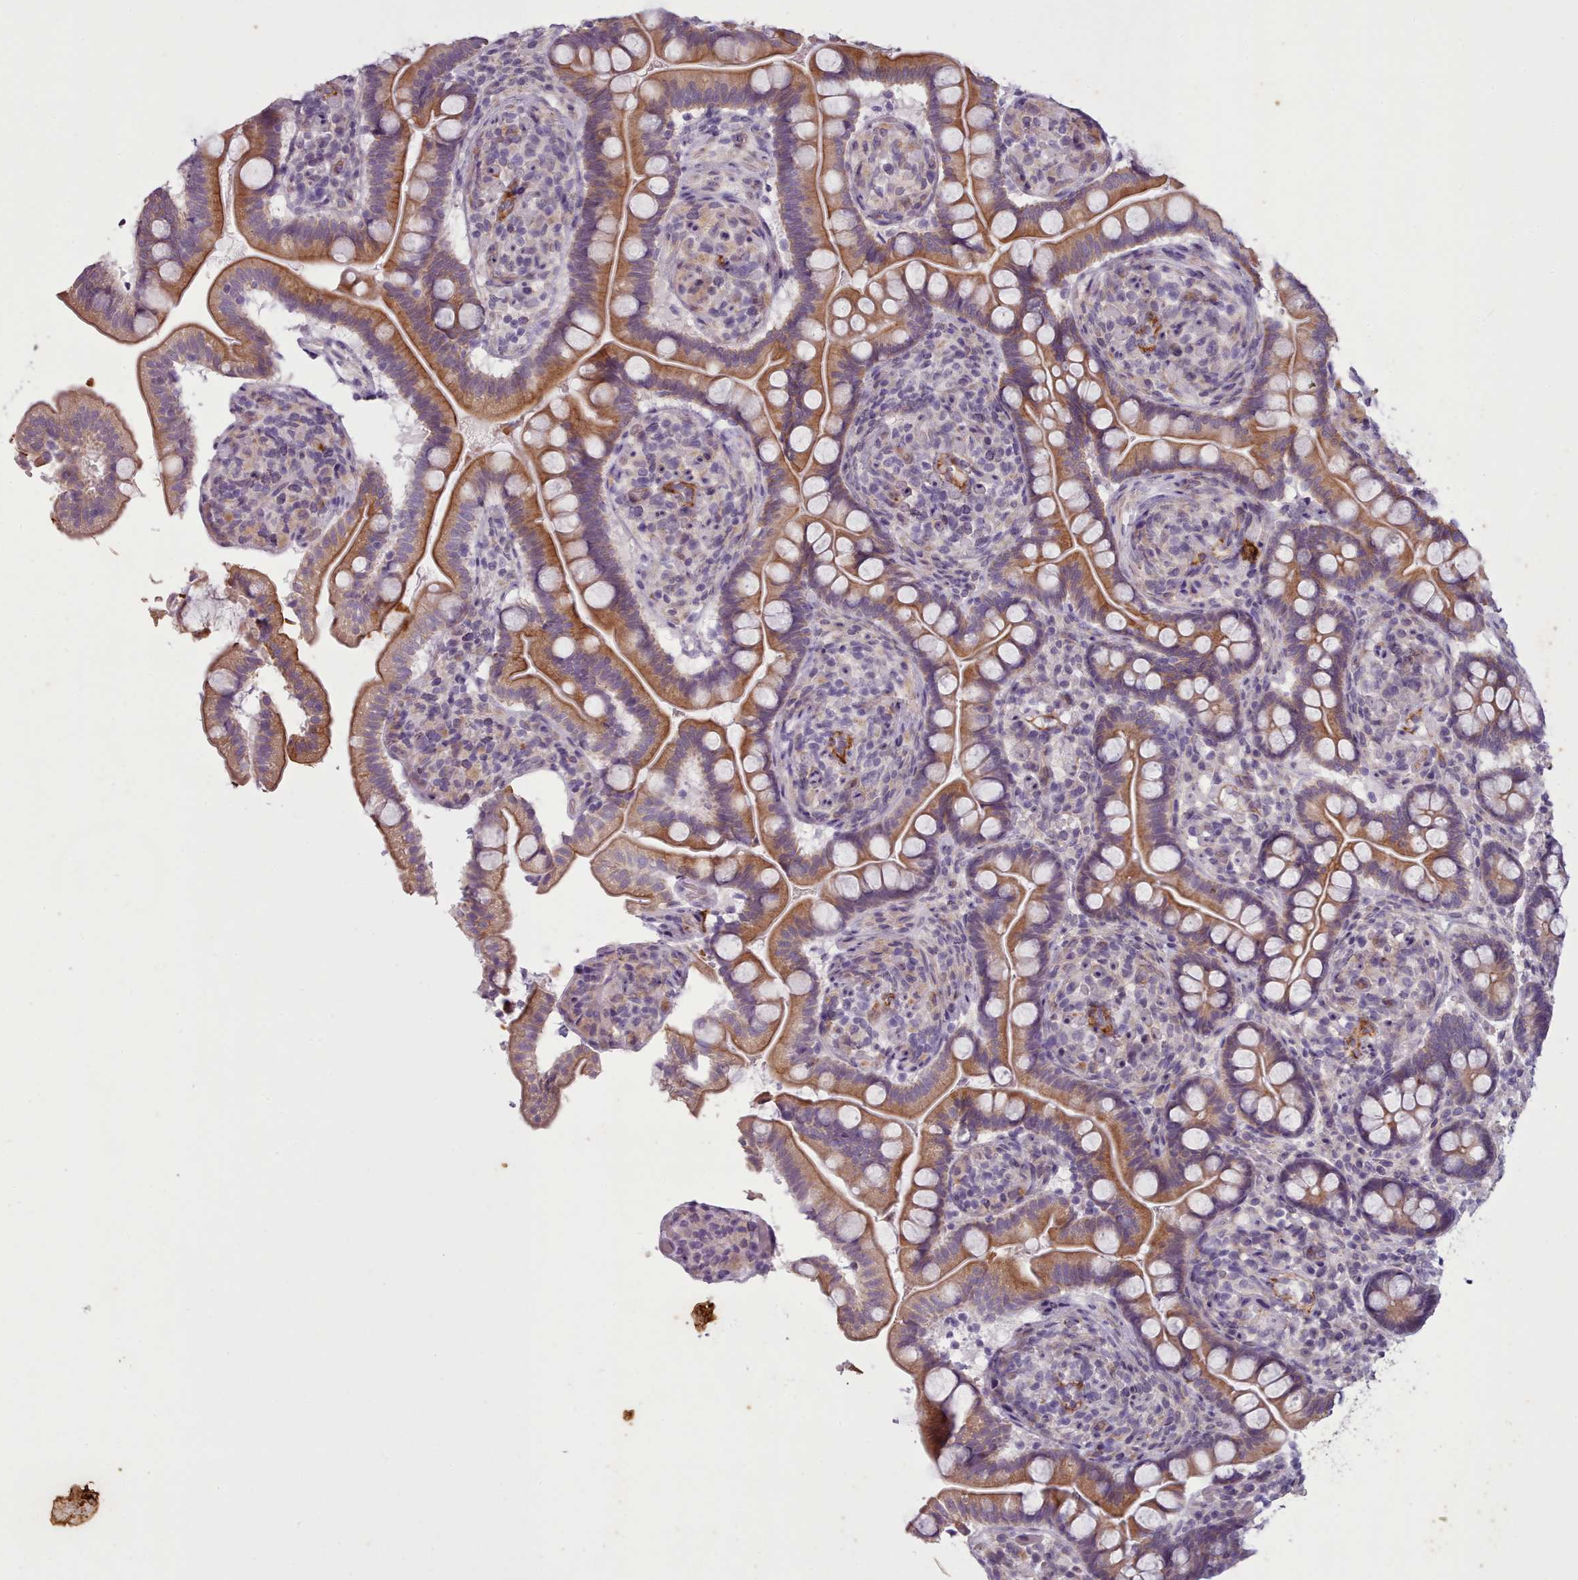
{"staining": {"intensity": "moderate", "quantity": ">75%", "location": "cytoplasmic/membranous"}, "tissue": "small intestine", "cell_type": "Glandular cells", "image_type": "normal", "snomed": [{"axis": "morphology", "description": "Normal tissue, NOS"}, {"axis": "topography", "description": "Small intestine"}], "caption": "A photomicrograph of human small intestine stained for a protein demonstrates moderate cytoplasmic/membranous brown staining in glandular cells.", "gene": "PLD4", "patient": {"sex": "female", "age": 64}}